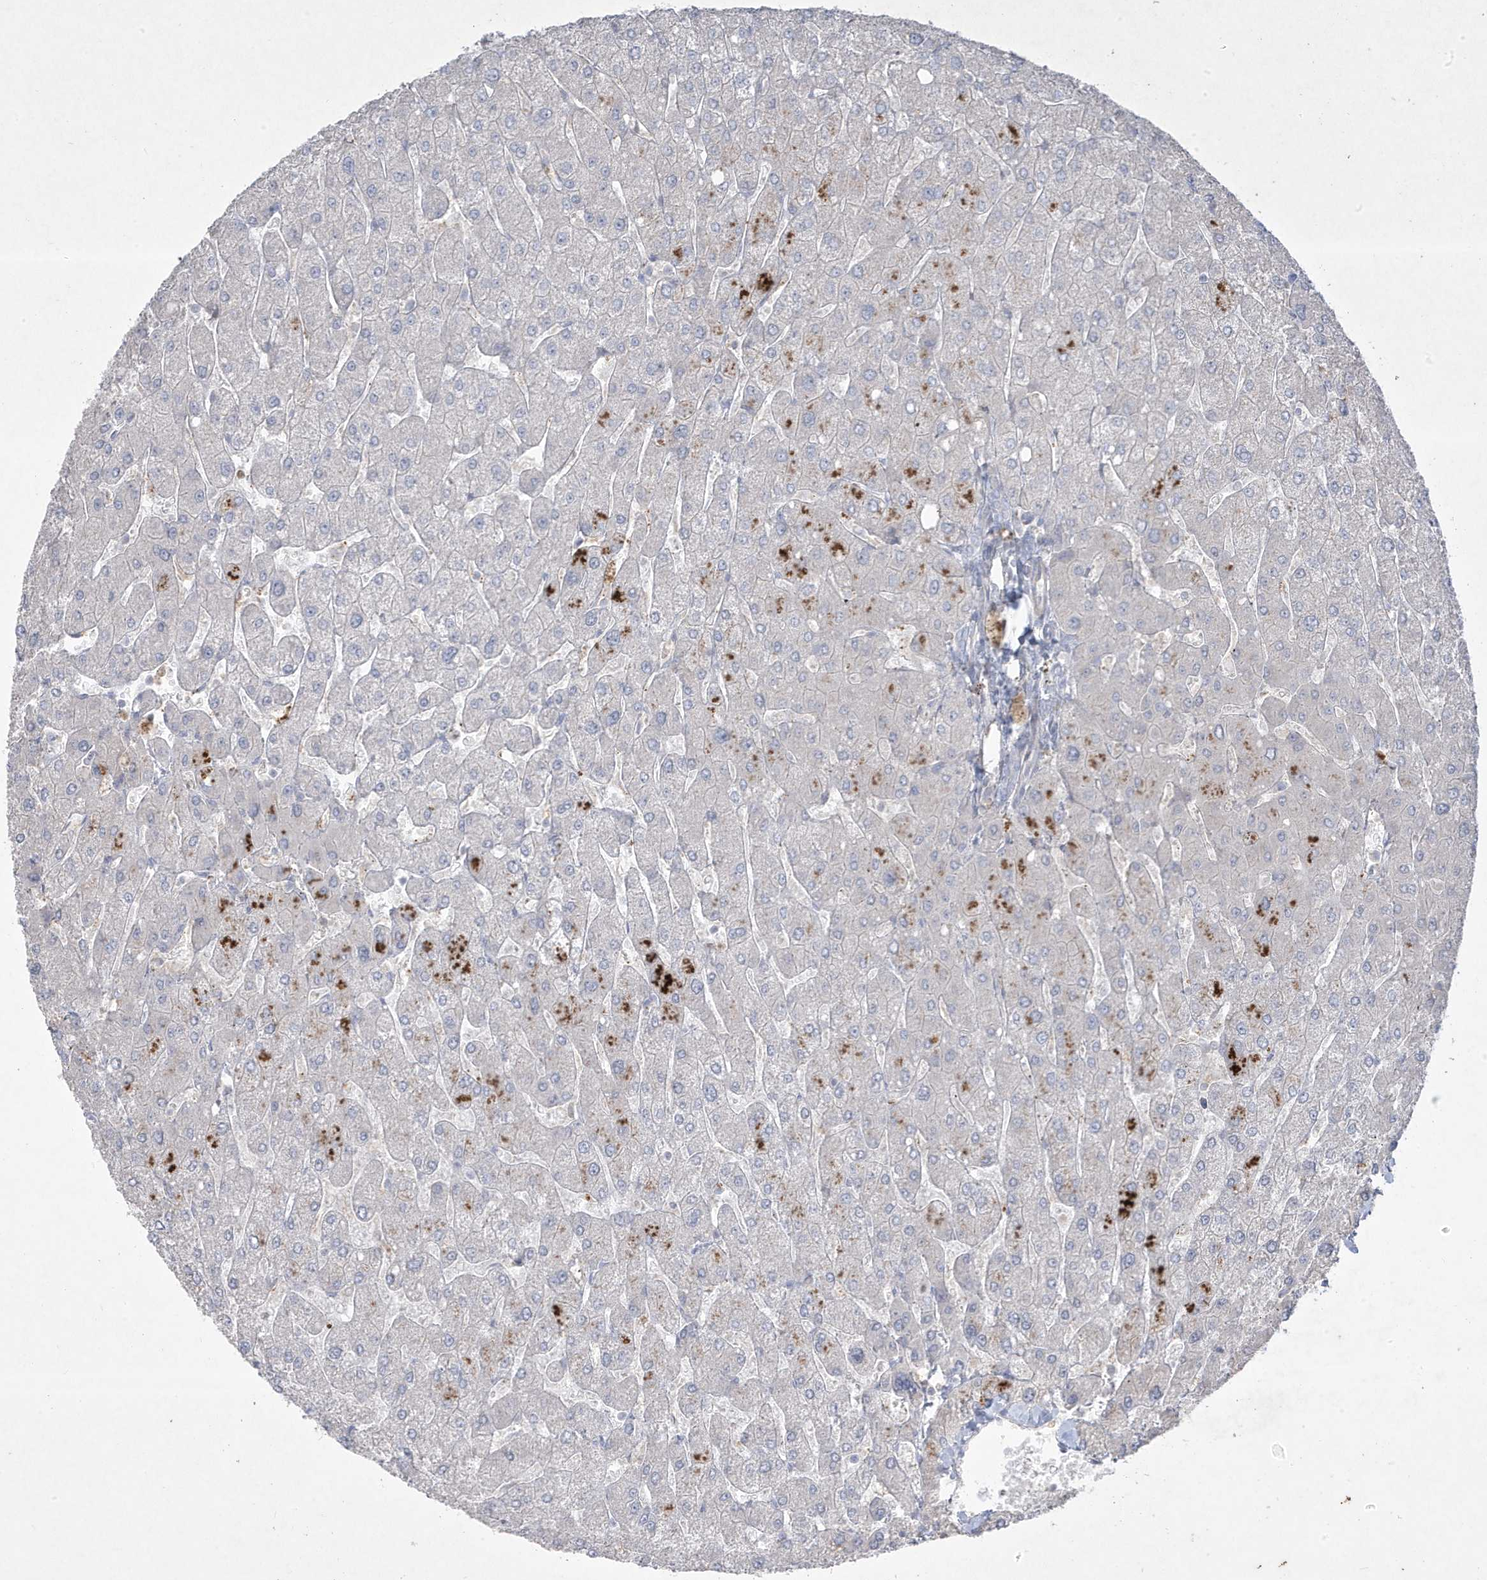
{"staining": {"intensity": "negative", "quantity": "none", "location": "none"}, "tissue": "liver", "cell_type": "Cholangiocytes", "image_type": "normal", "snomed": [{"axis": "morphology", "description": "Normal tissue, NOS"}, {"axis": "topography", "description": "Liver"}], "caption": "Protein analysis of benign liver exhibits no significant expression in cholangiocytes. (Brightfield microscopy of DAB (3,3'-diaminobenzidine) IHC at high magnification).", "gene": "RGL4", "patient": {"sex": "male", "age": 55}}